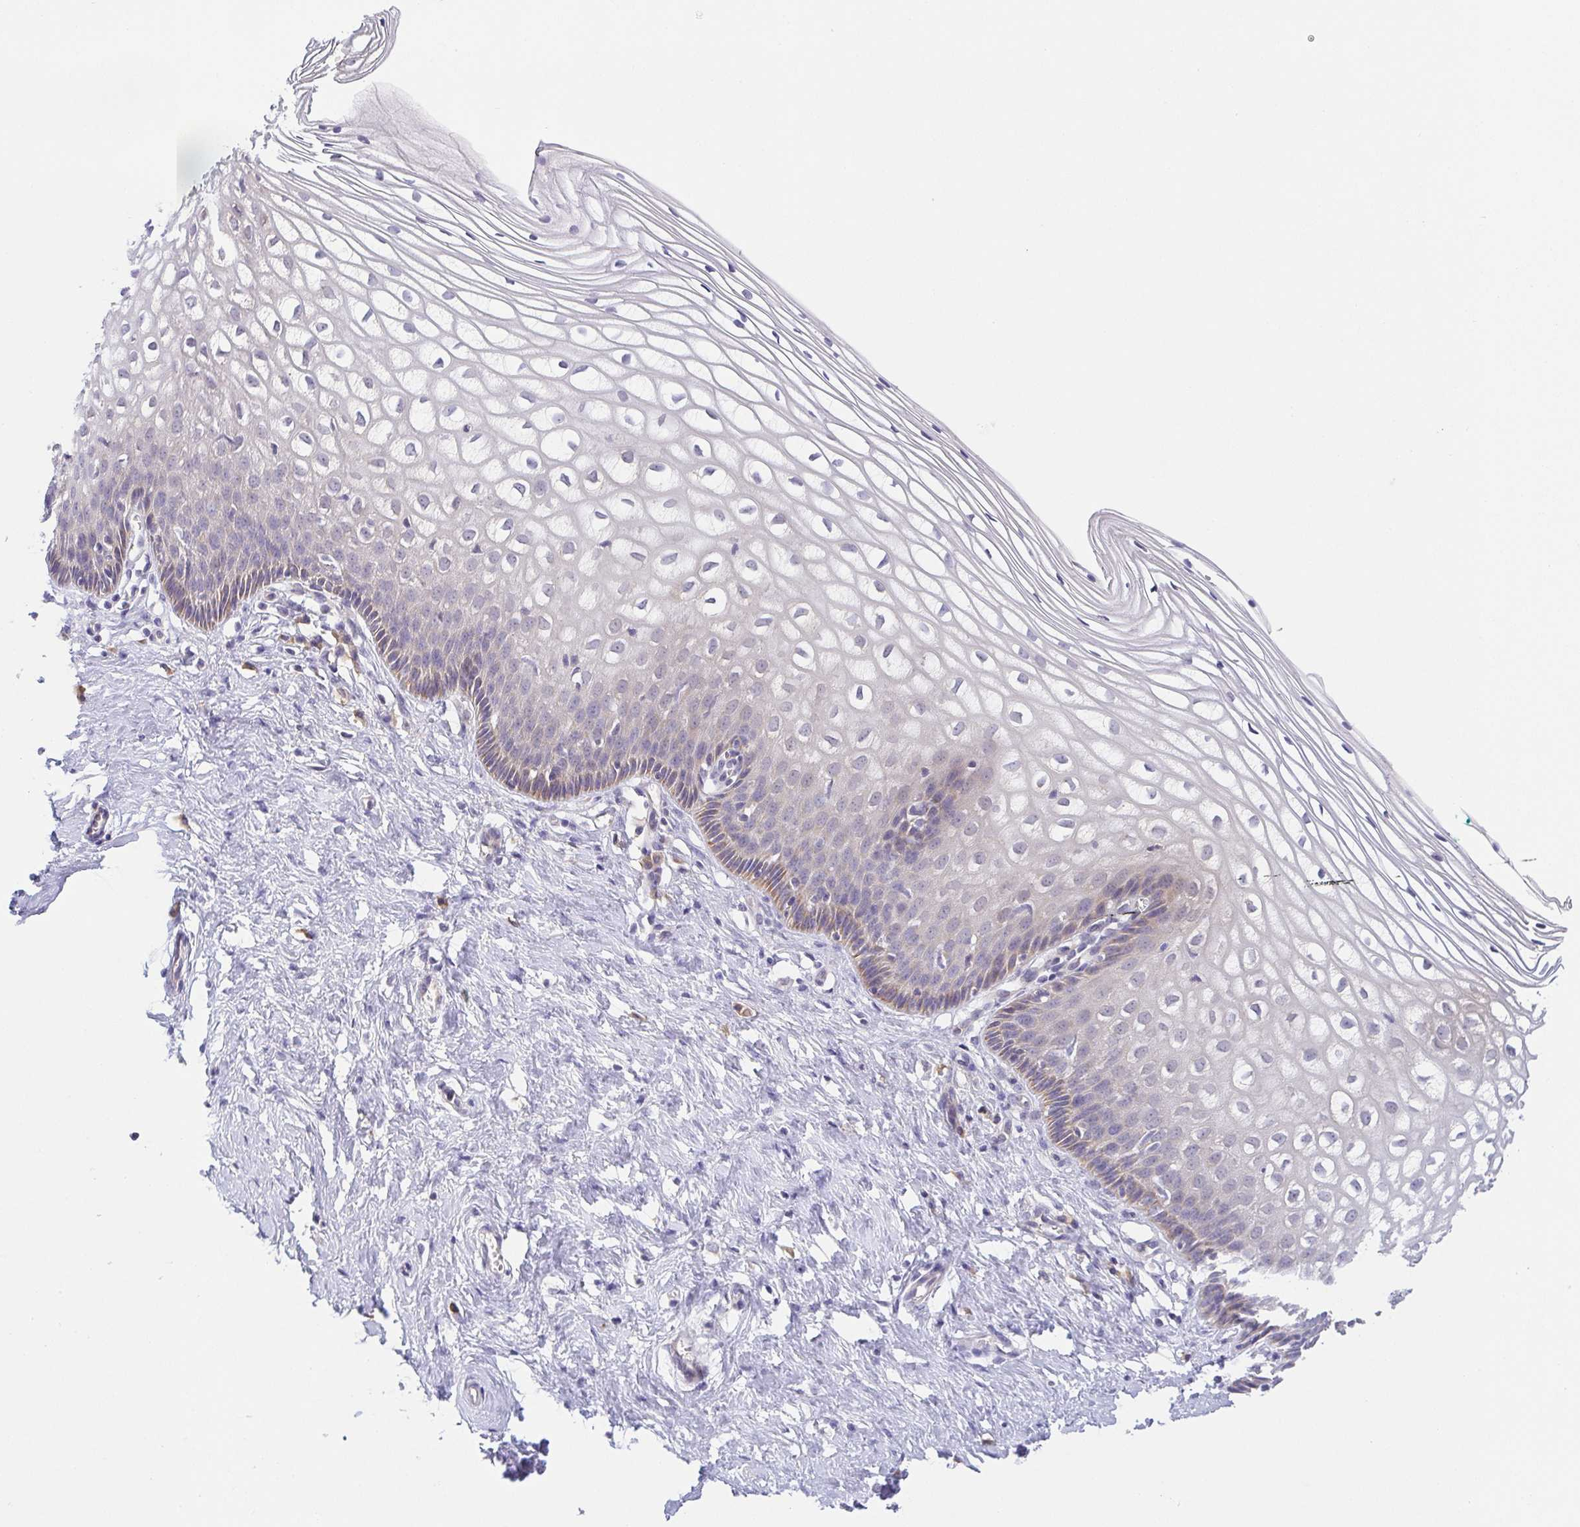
{"staining": {"intensity": "negative", "quantity": "none", "location": "none"}, "tissue": "cervix", "cell_type": "Glandular cells", "image_type": "normal", "snomed": [{"axis": "morphology", "description": "Normal tissue, NOS"}, {"axis": "topography", "description": "Cervix"}], "caption": "A high-resolution micrograph shows immunohistochemistry staining of normal cervix, which exhibits no significant positivity in glandular cells.", "gene": "BCL2L1", "patient": {"sex": "female", "age": 36}}